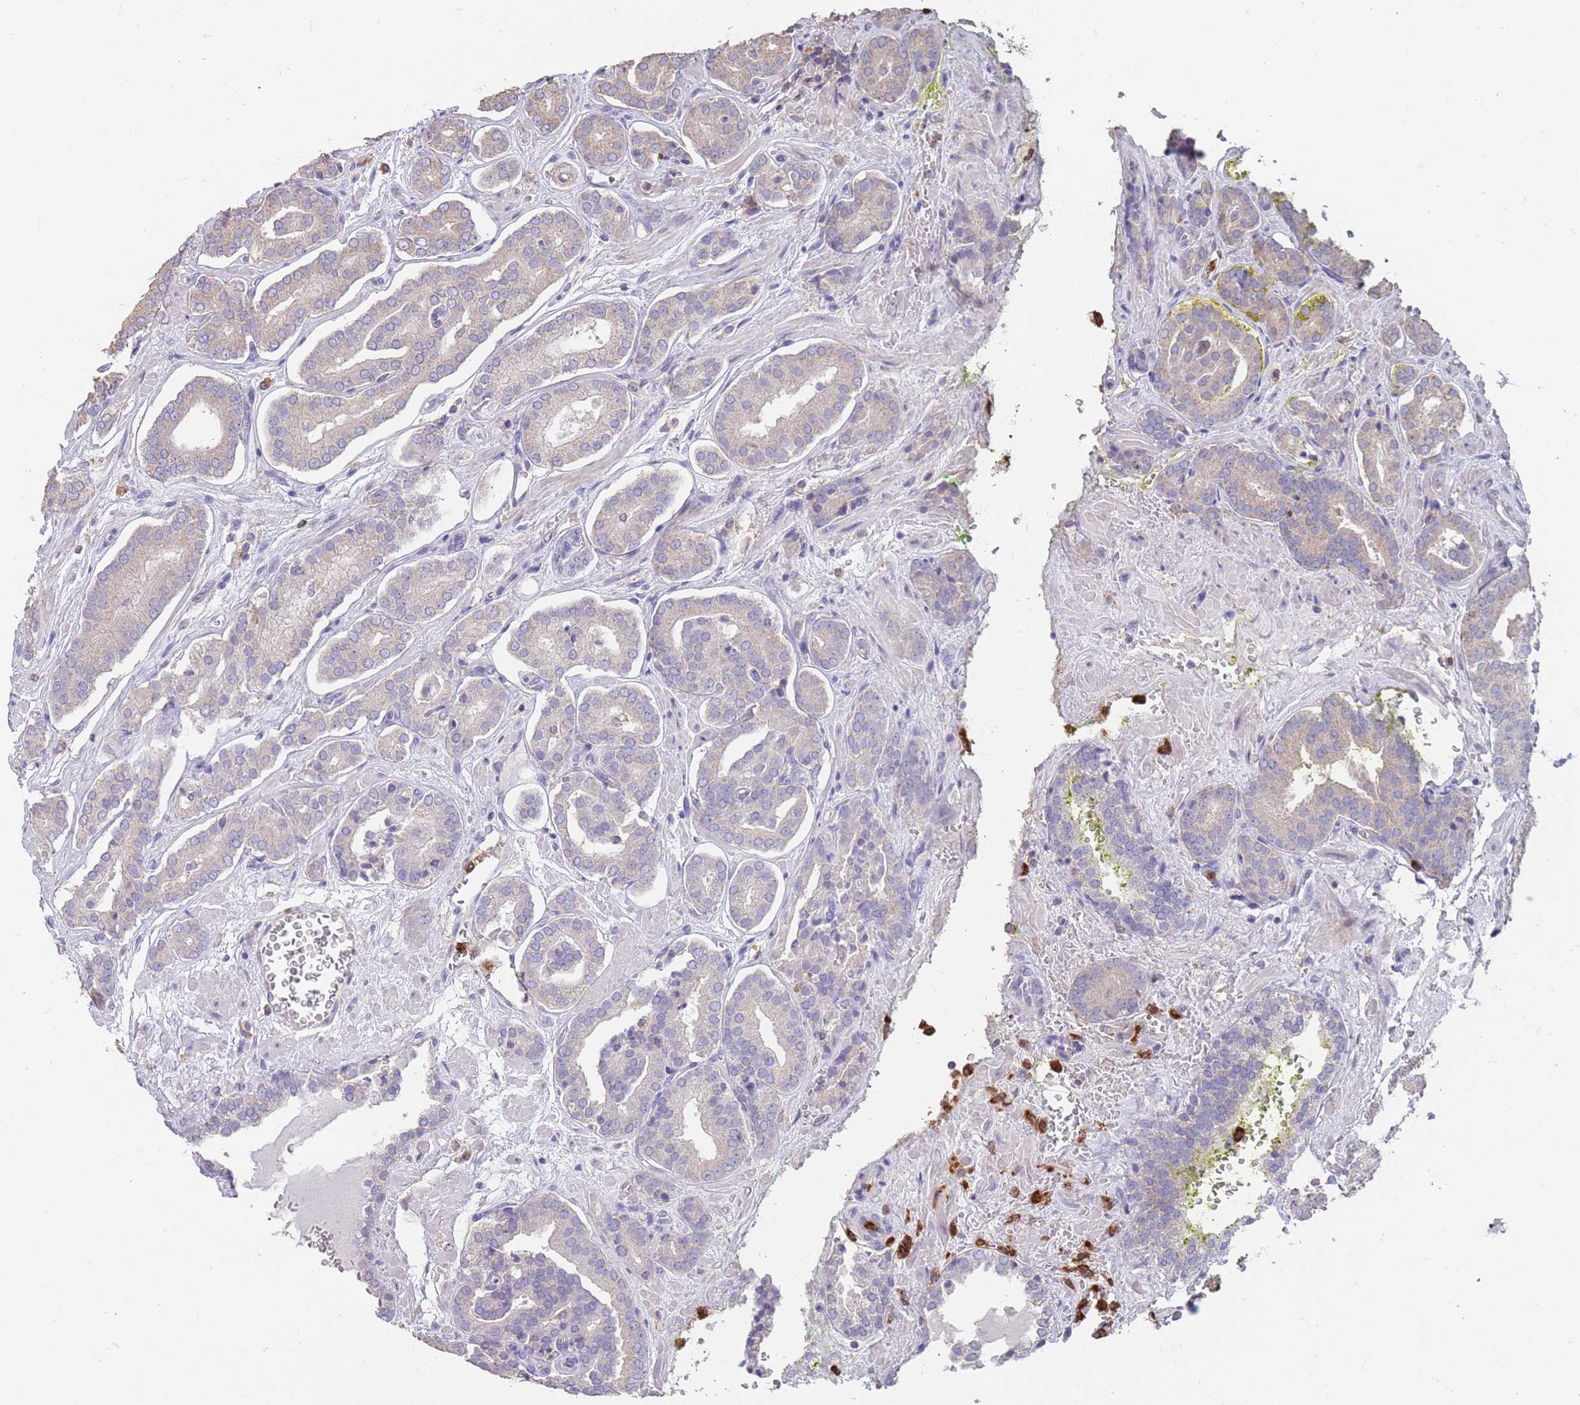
{"staining": {"intensity": "weak", "quantity": "<25%", "location": "cytoplasmic/membranous"}, "tissue": "prostate cancer", "cell_type": "Tumor cells", "image_type": "cancer", "snomed": [{"axis": "morphology", "description": "Adenocarcinoma, High grade"}, {"axis": "topography", "description": "Prostate"}], "caption": "Tumor cells show no significant protein positivity in prostate cancer (high-grade adenocarcinoma).", "gene": "CLEC12A", "patient": {"sex": "male", "age": 66}}